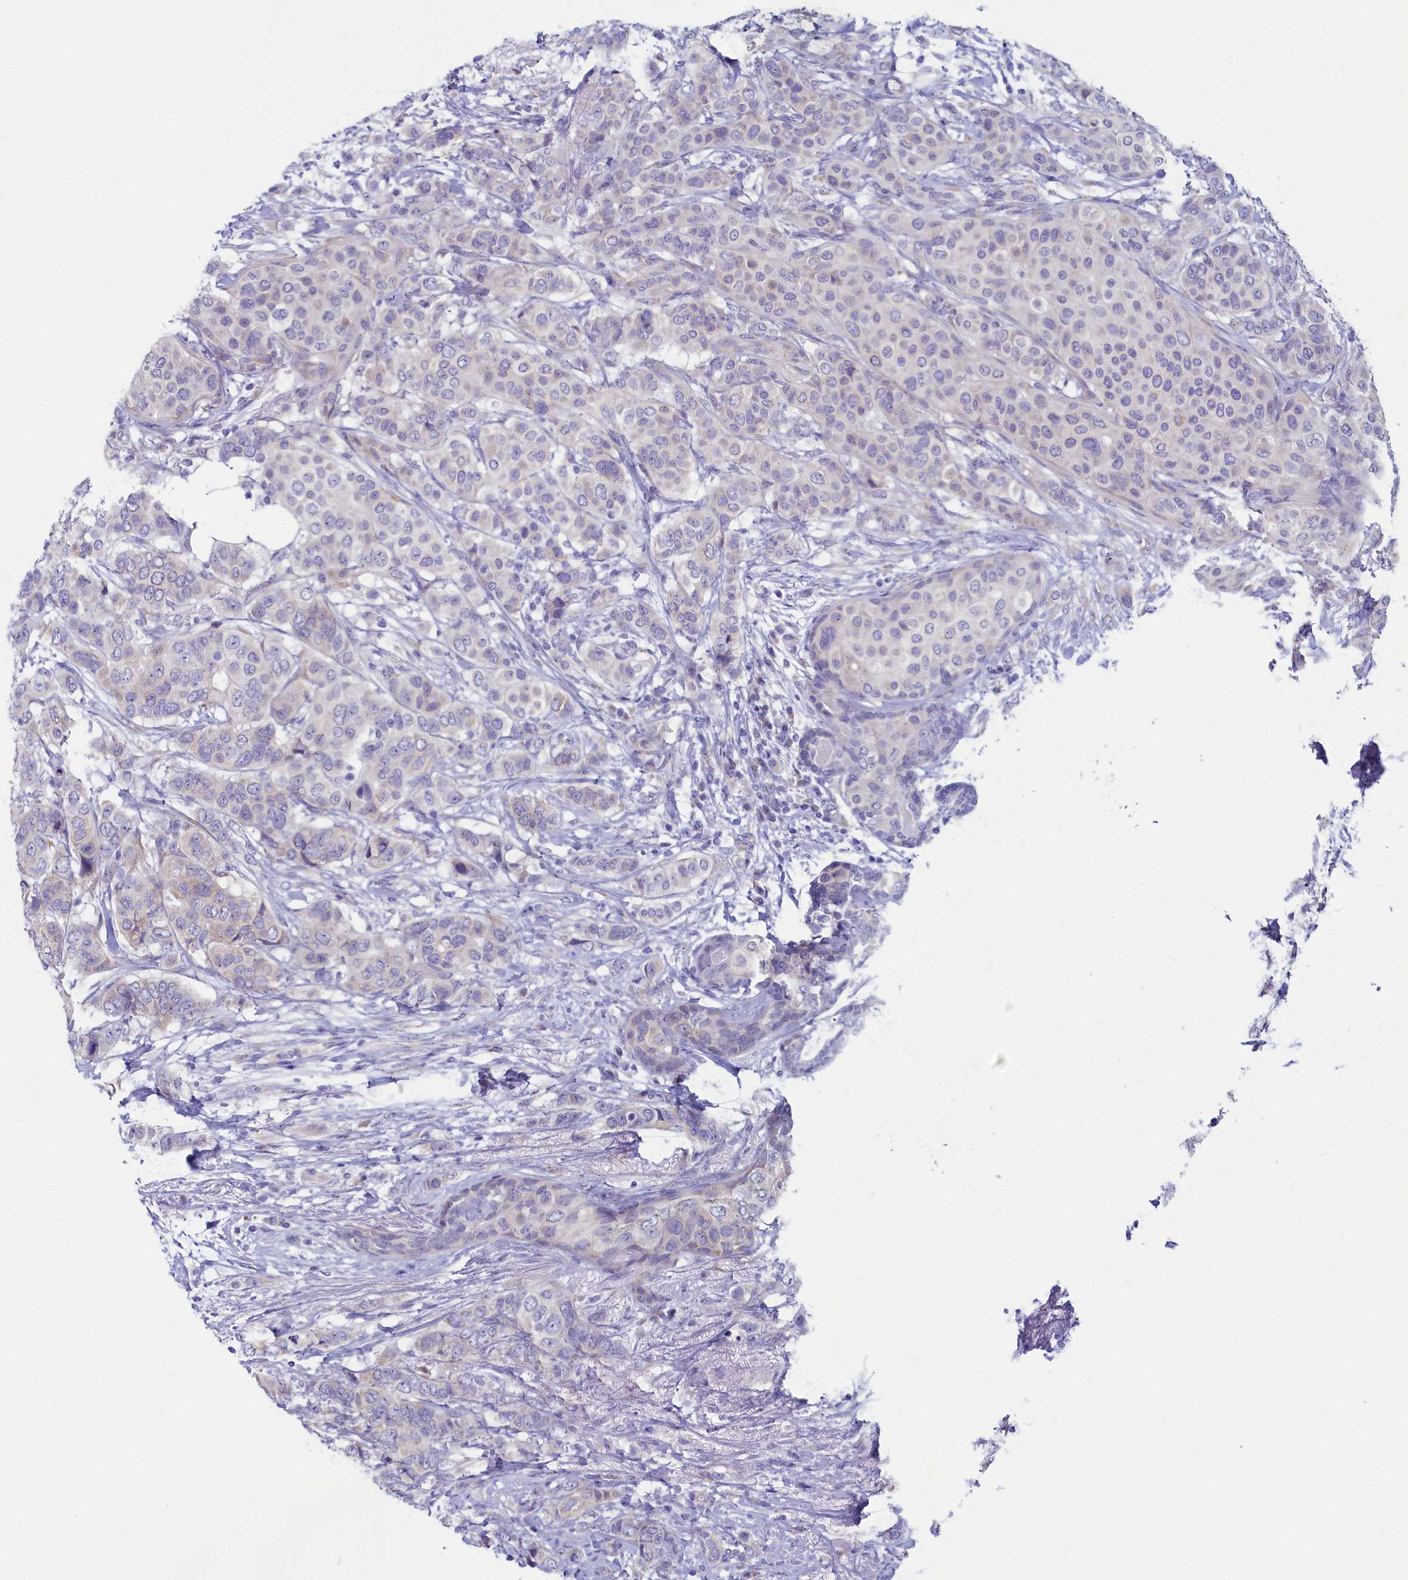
{"staining": {"intensity": "weak", "quantity": "<25%", "location": "cytoplasmic/membranous"}, "tissue": "breast cancer", "cell_type": "Tumor cells", "image_type": "cancer", "snomed": [{"axis": "morphology", "description": "Lobular carcinoma"}, {"axis": "topography", "description": "Breast"}], "caption": "High magnification brightfield microscopy of breast cancer stained with DAB (brown) and counterstained with hematoxylin (blue): tumor cells show no significant positivity.", "gene": "SKA3", "patient": {"sex": "female", "age": 51}}